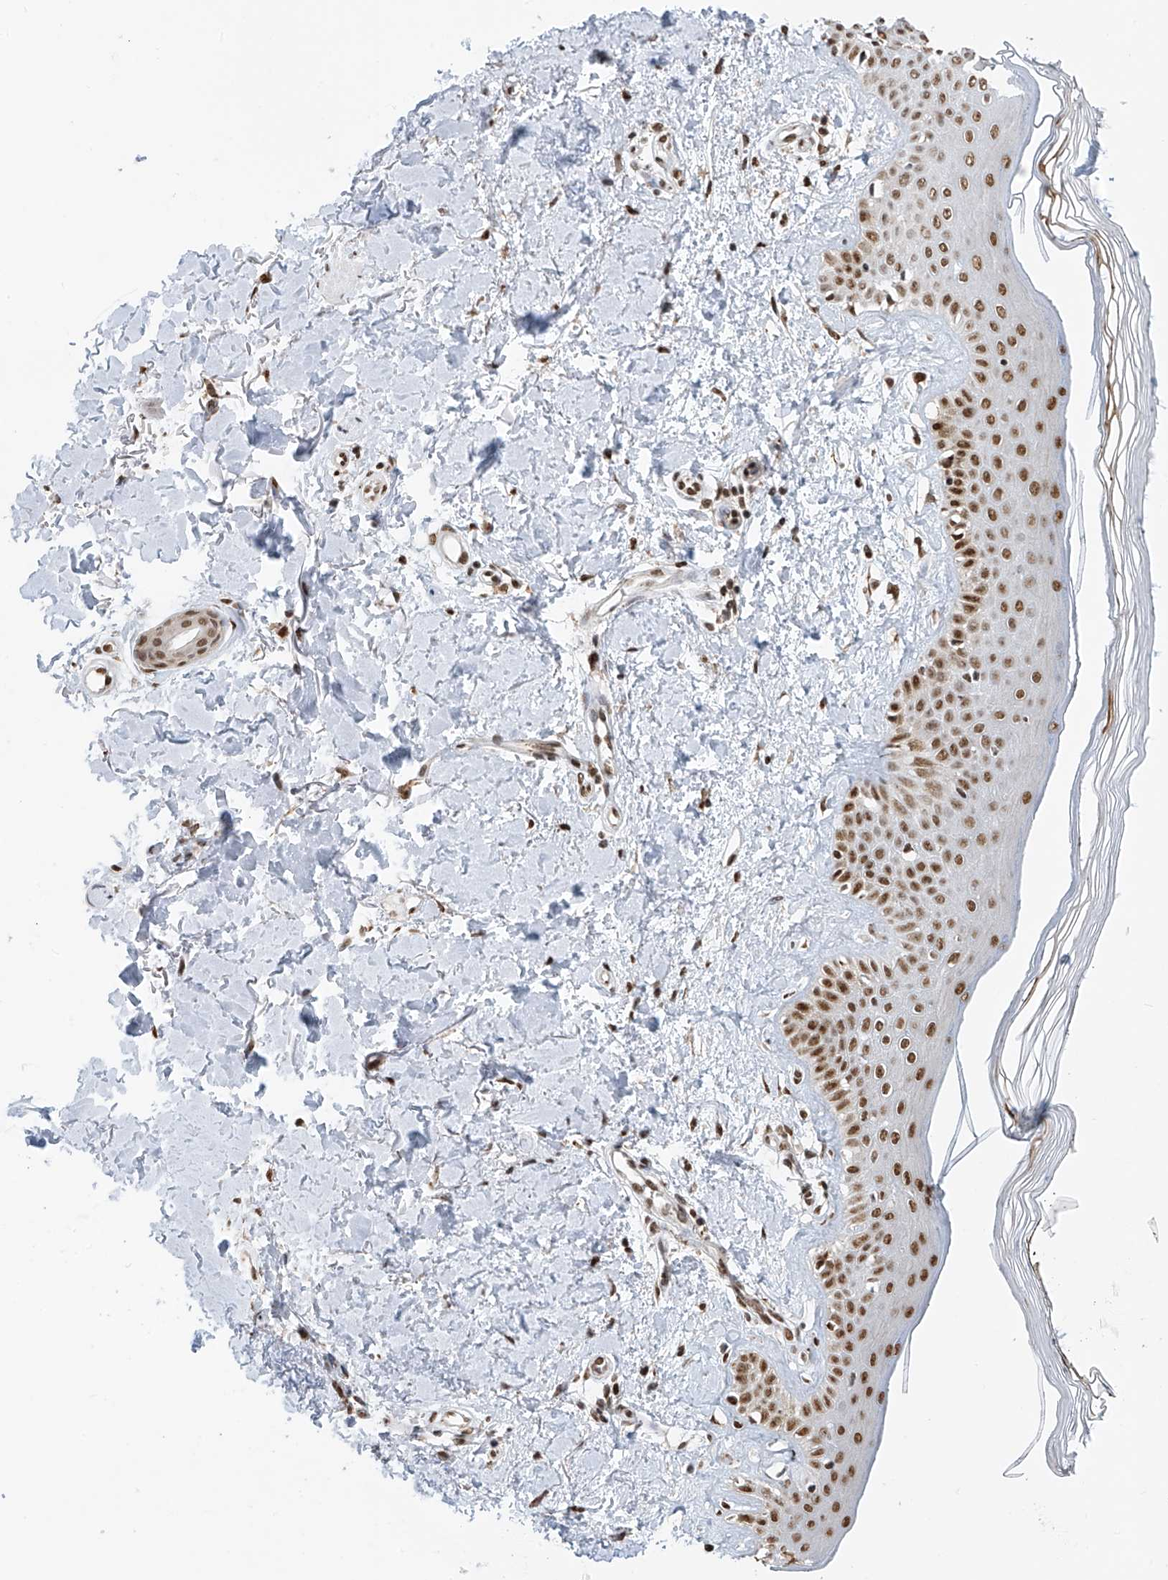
{"staining": {"intensity": "moderate", "quantity": ">75%", "location": "cytoplasmic/membranous,nuclear"}, "tissue": "skin", "cell_type": "Fibroblasts", "image_type": "normal", "snomed": [{"axis": "morphology", "description": "Normal tissue, NOS"}, {"axis": "topography", "description": "Skin"}], "caption": "Protein staining of normal skin demonstrates moderate cytoplasmic/membranous,nuclear expression in approximately >75% of fibroblasts. Nuclei are stained in blue.", "gene": "APLF", "patient": {"sex": "female", "age": 64}}